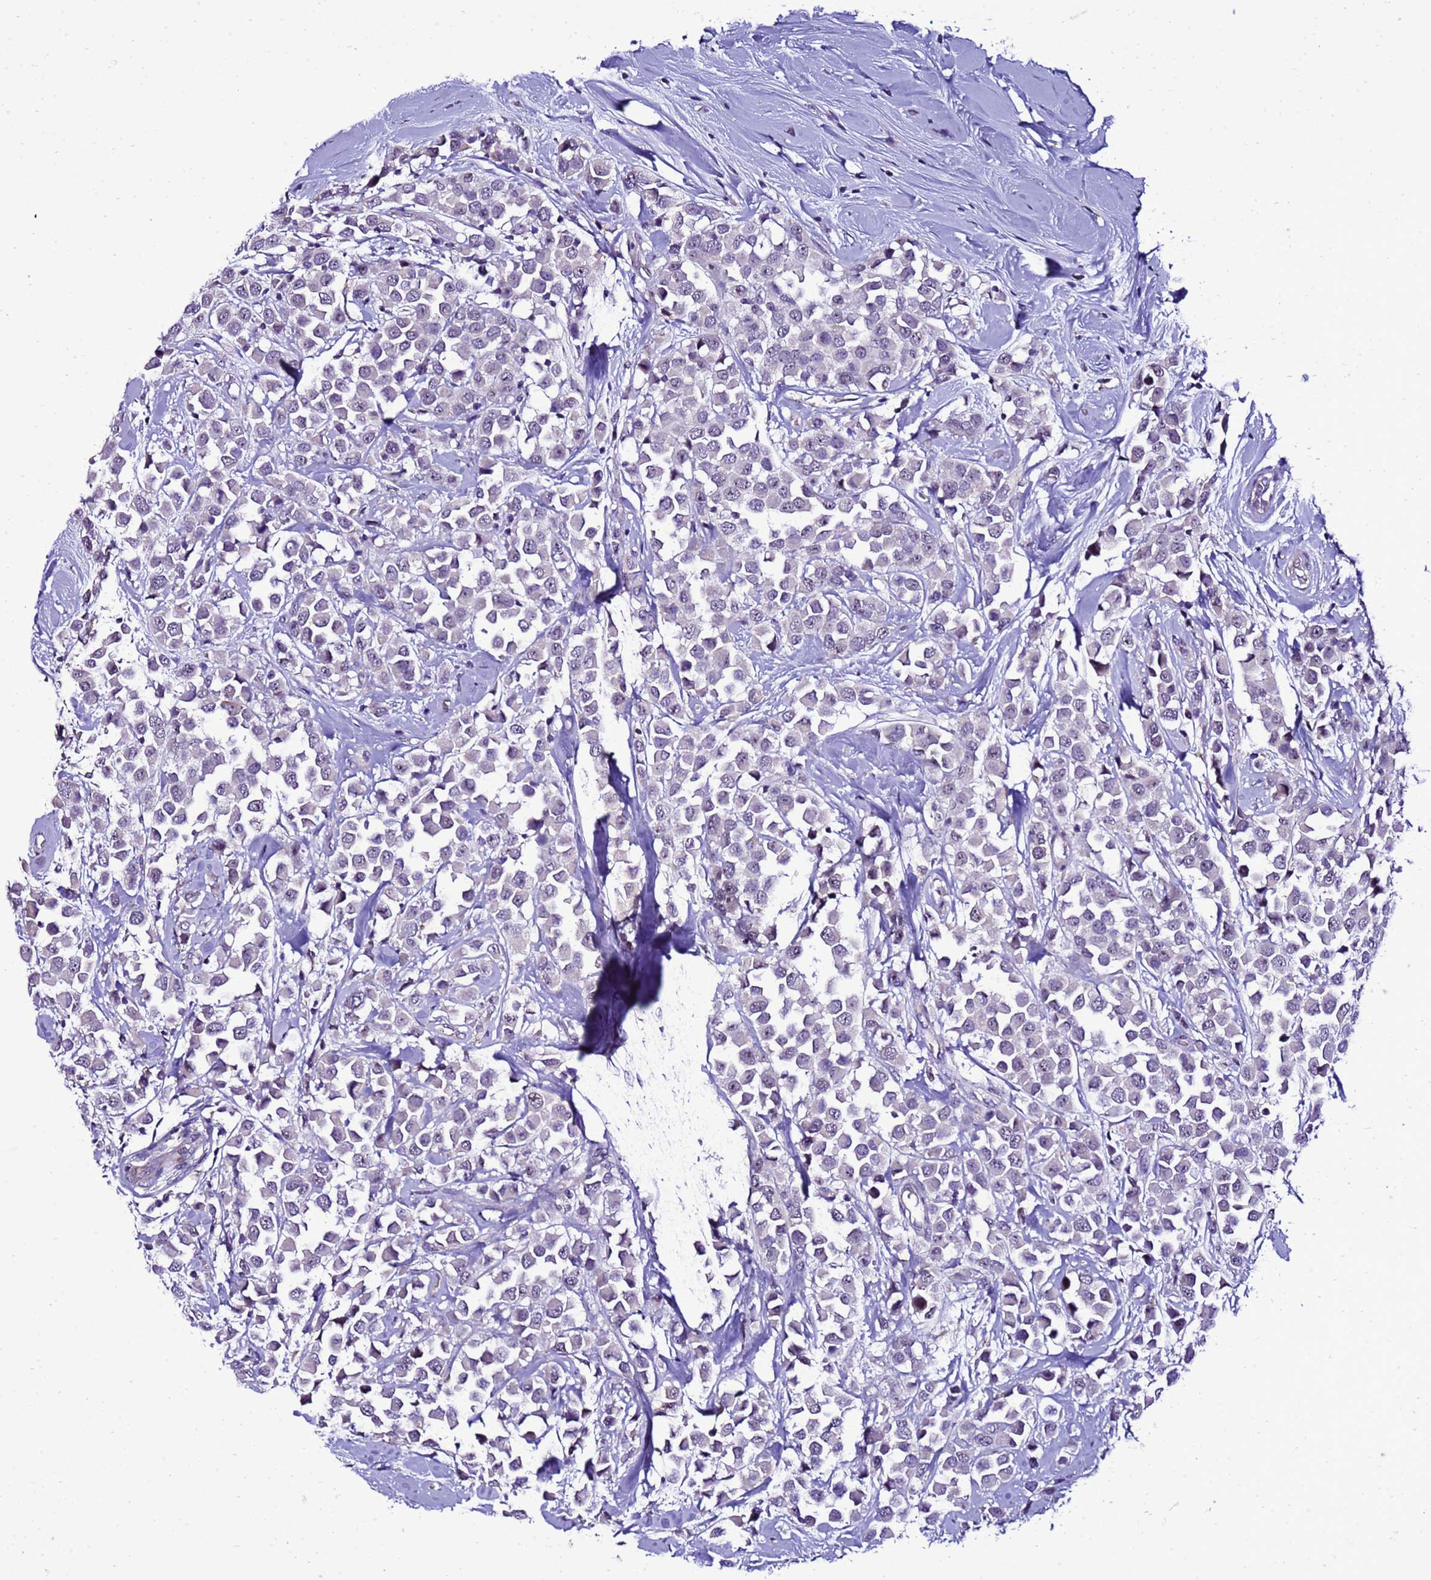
{"staining": {"intensity": "negative", "quantity": "none", "location": "none"}, "tissue": "breast cancer", "cell_type": "Tumor cells", "image_type": "cancer", "snomed": [{"axis": "morphology", "description": "Duct carcinoma"}, {"axis": "topography", "description": "Breast"}], "caption": "This is an immunohistochemistry histopathology image of breast cancer. There is no expression in tumor cells.", "gene": "DPH6", "patient": {"sex": "female", "age": 61}}